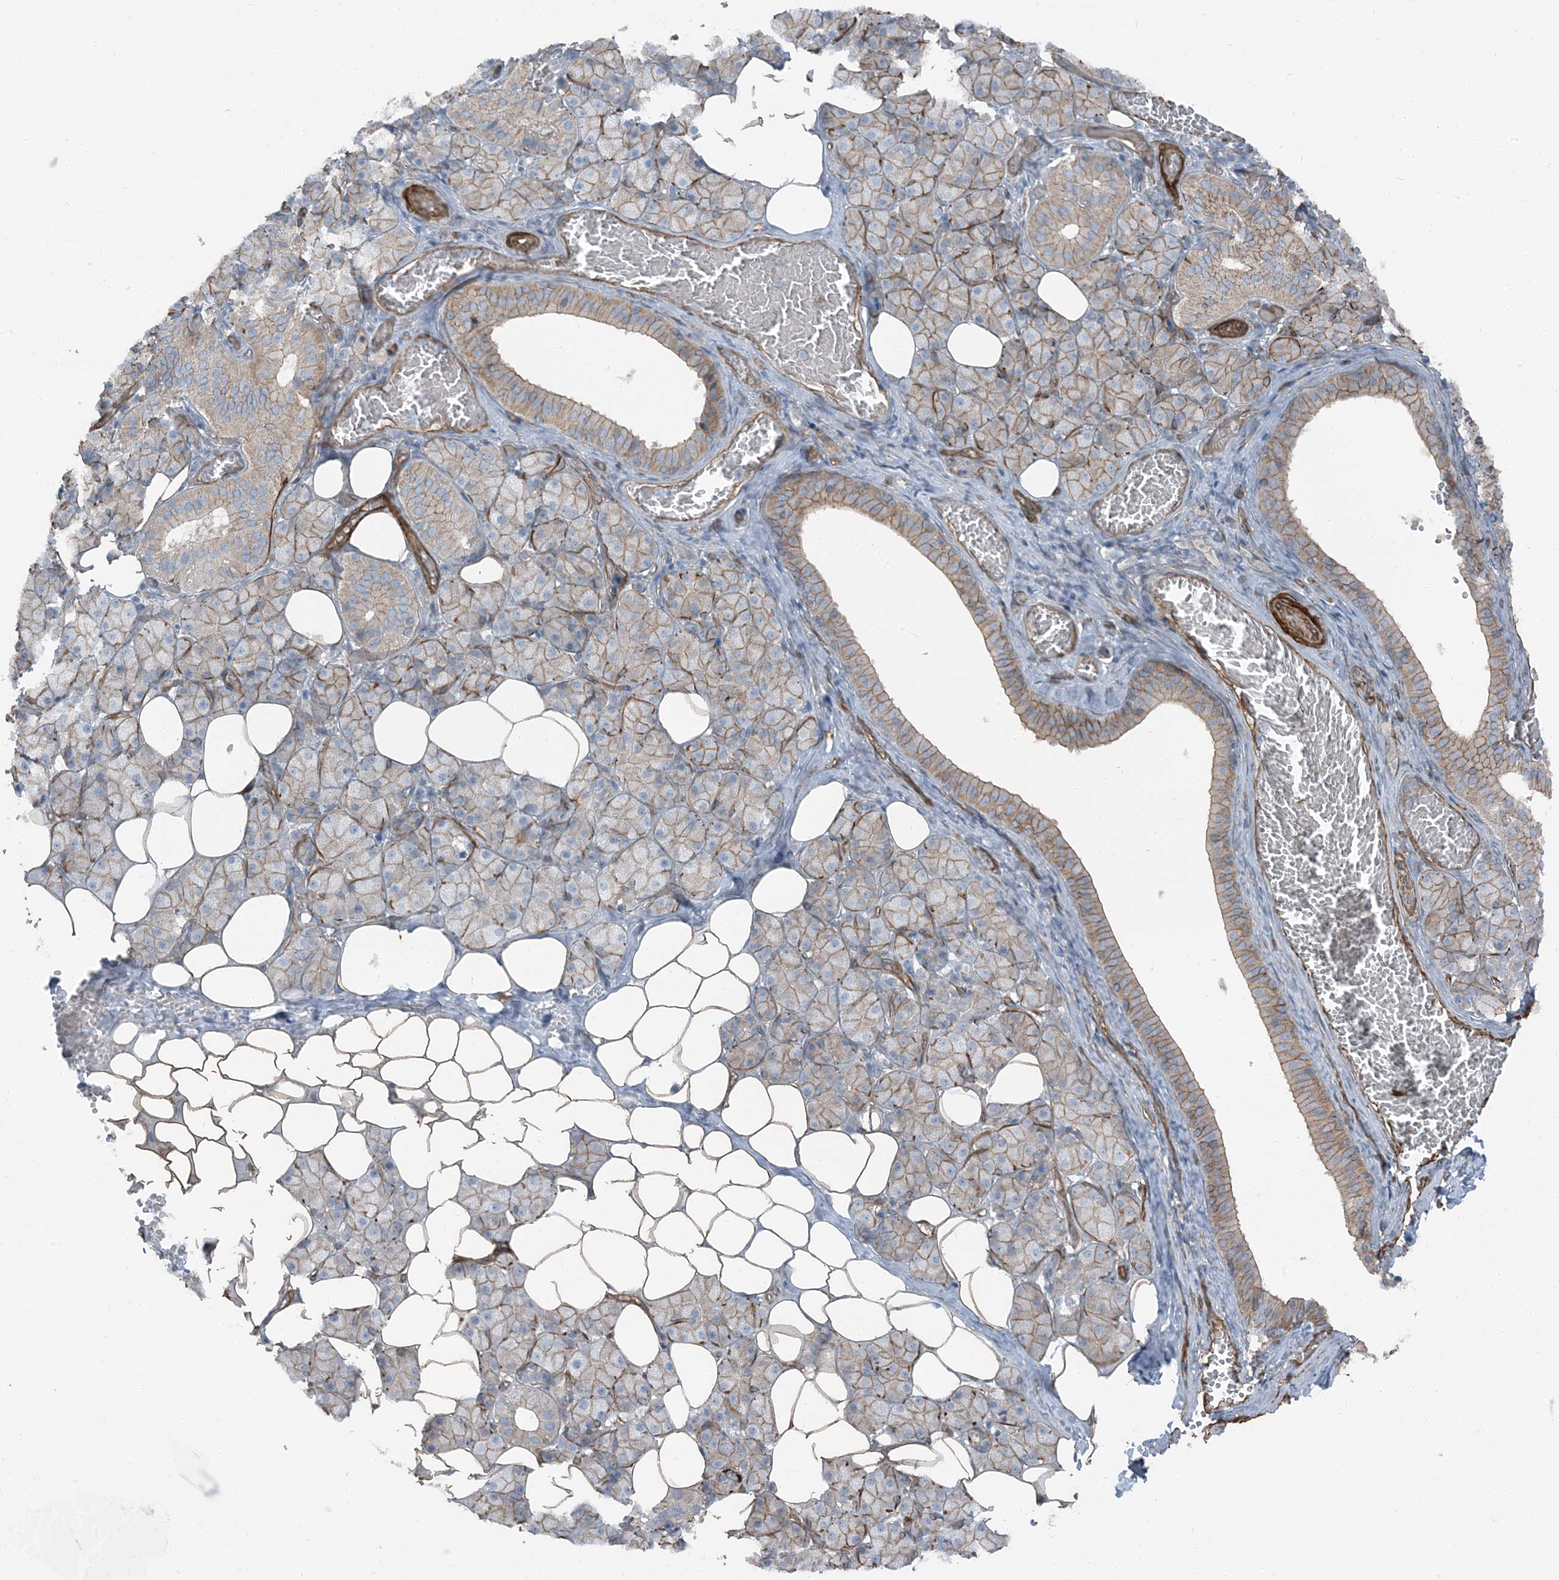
{"staining": {"intensity": "weak", "quantity": "25%-75%", "location": "cytoplasmic/membranous"}, "tissue": "salivary gland", "cell_type": "Glandular cells", "image_type": "normal", "snomed": [{"axis": "morphology", "description": "Normal tissue, NOS"}, {"axis": "topography", "description": "Salivary gland"}], "caption": "Protein expression analysis of benign human salivary gland reveals weak cytoplasmic/membranous staining in about 25%-75% of glandular cells. The protein of interest is stained brown, and the nuclei are stained in blue (DAB (3,3'-diaminobenzidine) IHC with brightfield microscopy, high magnification).", "gene": "ZFP90", "patient": {"sex": "female", "age": 33}}